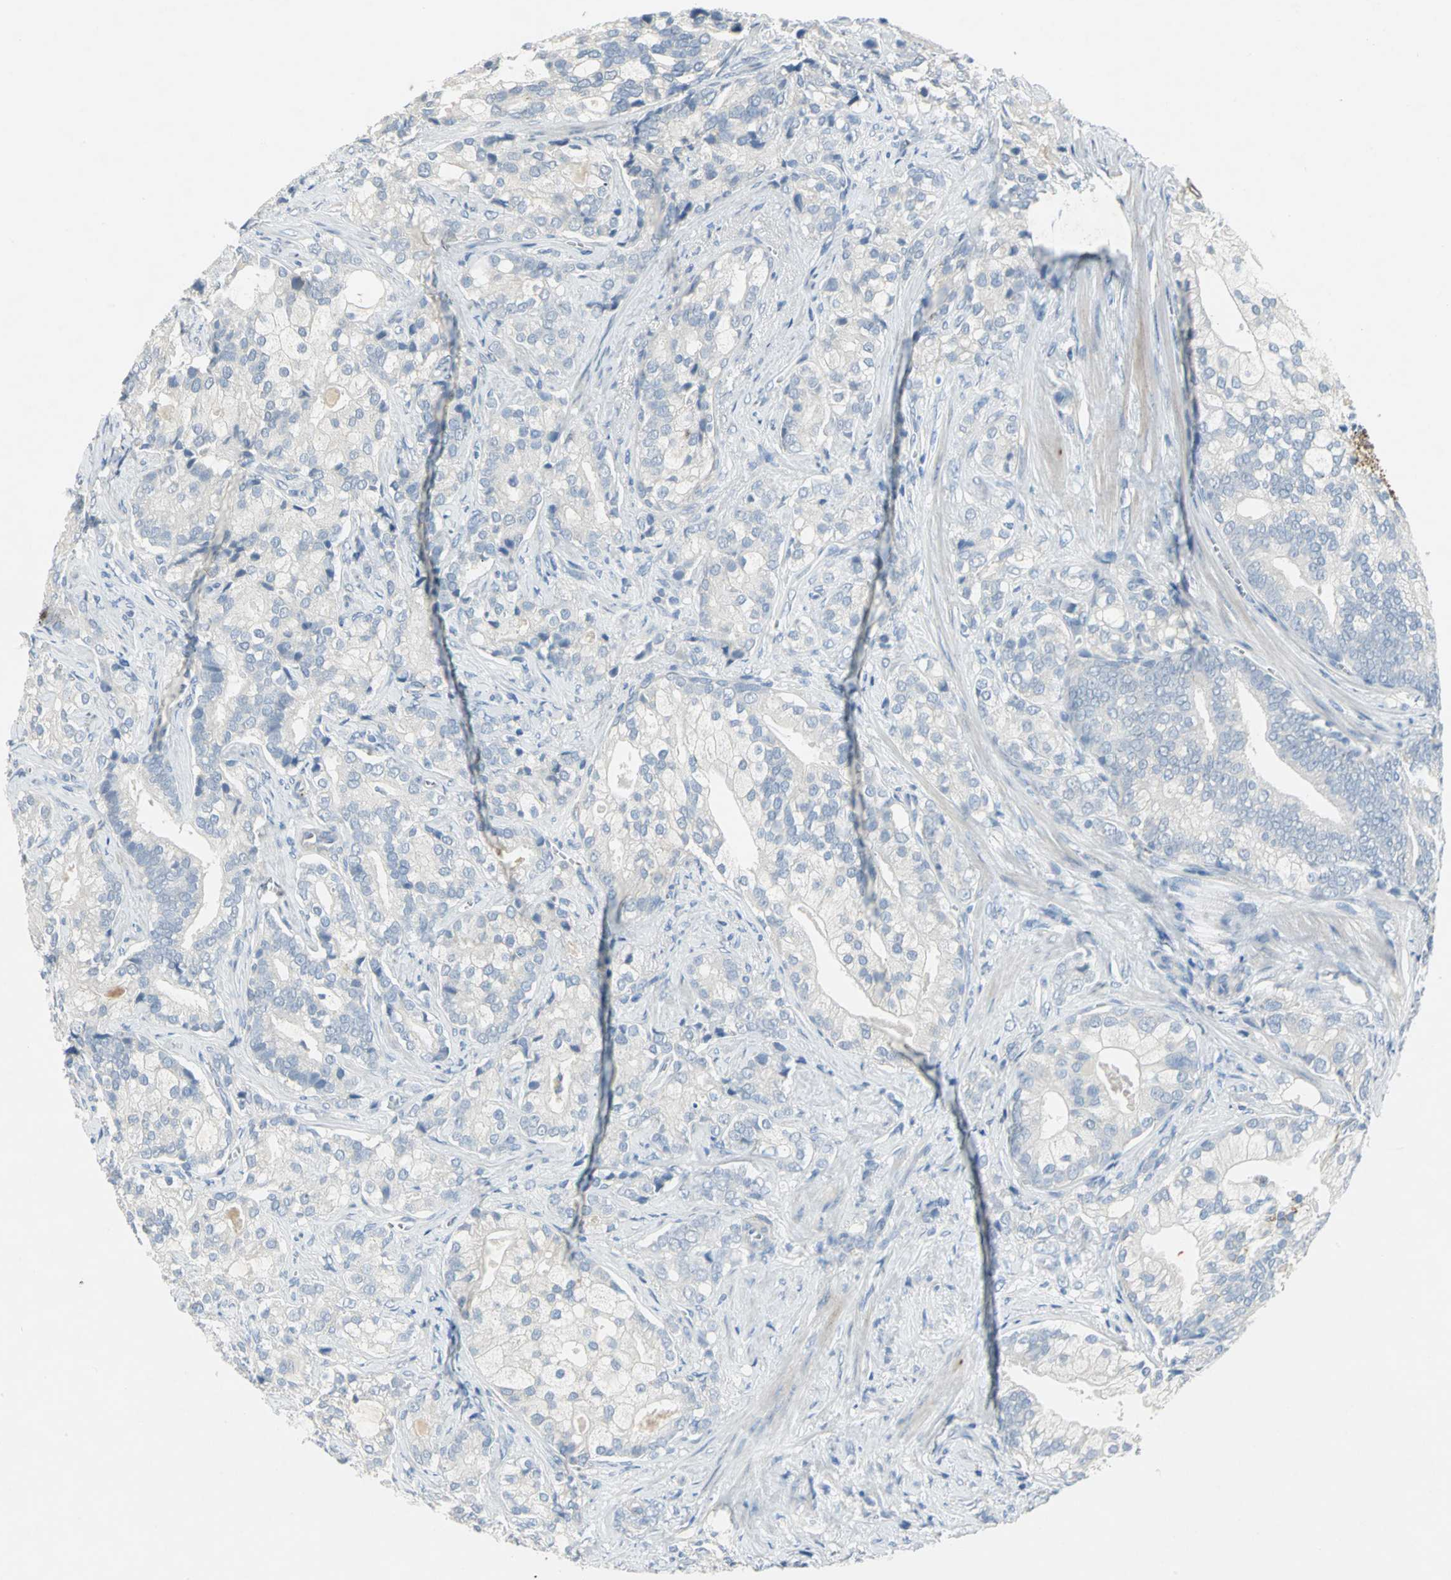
{"staining": {"intensity": "negative", "quantity": "none", "location": "none"}, "tissue": "prostate cancer", "cell_type": "Tumor cells", "image_type": "cancer", "snomed": [{"axis": "morphology", "description": "Adenocarcinoma, Low grade"}, {"axis": "topography", "description": "Prostate"}], "caption": "DAB (3,3'-diaminobenzidine) immunohistochemical staining of human prostate cancer (low-grade adenocarcinoma) shows no significant expression in tumor cells.", "gene": "PTGDS", "patient": {"sex": "male", "age": 58}}